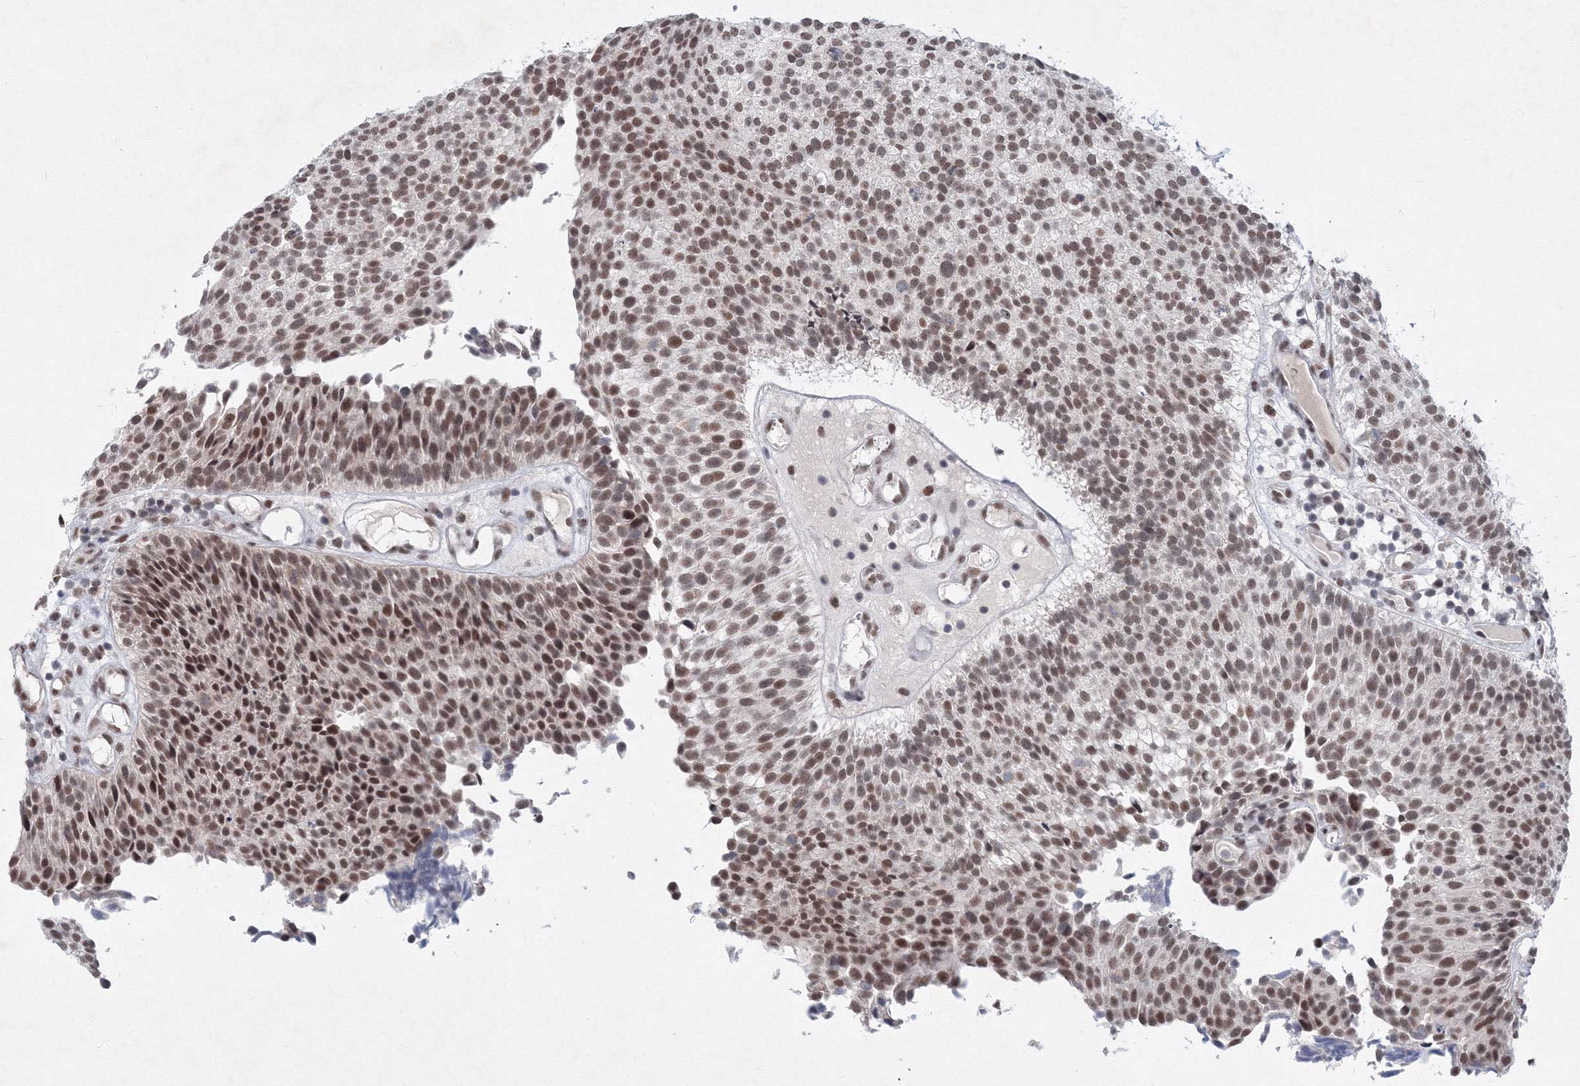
{"staining": {"intensity": "moderate", "quantity": ">75%", "location": "nuclear"}, "tissue": "urothelial cancer", "cell_type": "Tumor cells", "image_type": "cancer", "snomed": [{"axis": "morphology", "description": "Urothelial carcinoma, Low grade"}, {"axis": "topography", "description": "Urinary bladder"}], "caption": "Immunohistochemical staining of urothelial carcinoma (low-grade) displays moderate nuclear protein positivity in about >75% of tumor cells. The staining is performed using DAB (3,3'-diaminobenzidine) brown chromogen to label protein expression. The nuclei are counter-stained blue using hematoxylin.", "gene": "SF3B6", "patient": {"sex": "male", "age": 86}}